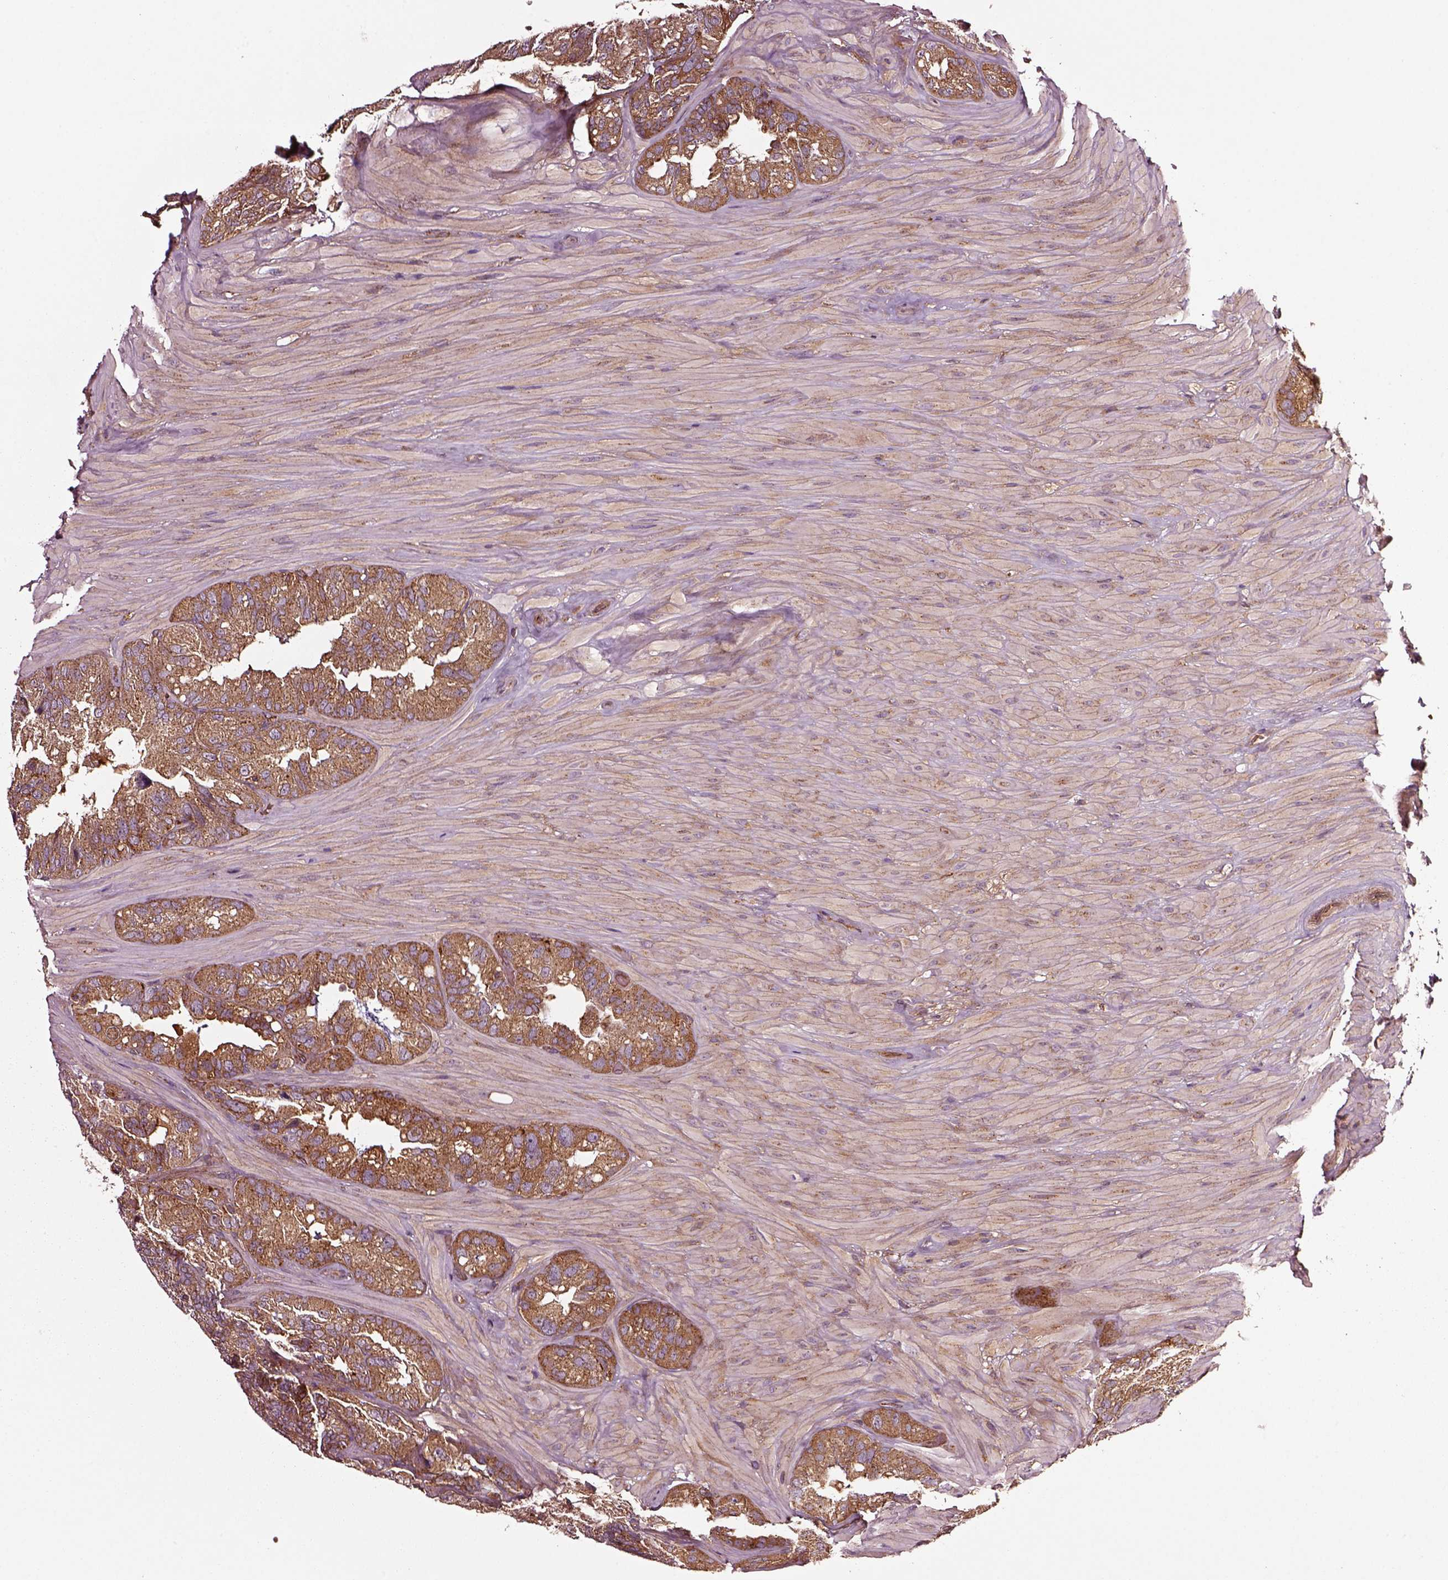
{"staining": {"intensity": "moderate", "quantity": ">75%", "location": "cytoplasmic/membranous"}, "tissue": "seminal vesicle", "cell_type": "Glandular cells", "image_type": "normal", "snomed": [{"axis": "morphology", "description": "Normal tissue, NOS"}, {"axis": "topography", "description": "Seminal veicle"}], "caption": "Seminal vesicle stained with immunohistochemistry (IHC) displays moderate cytoplasmic/membranous positivity in approximately >75% of glandular cells.", "gene": "WASHC2A", "patient": {"sex": "male", "age": 60}}